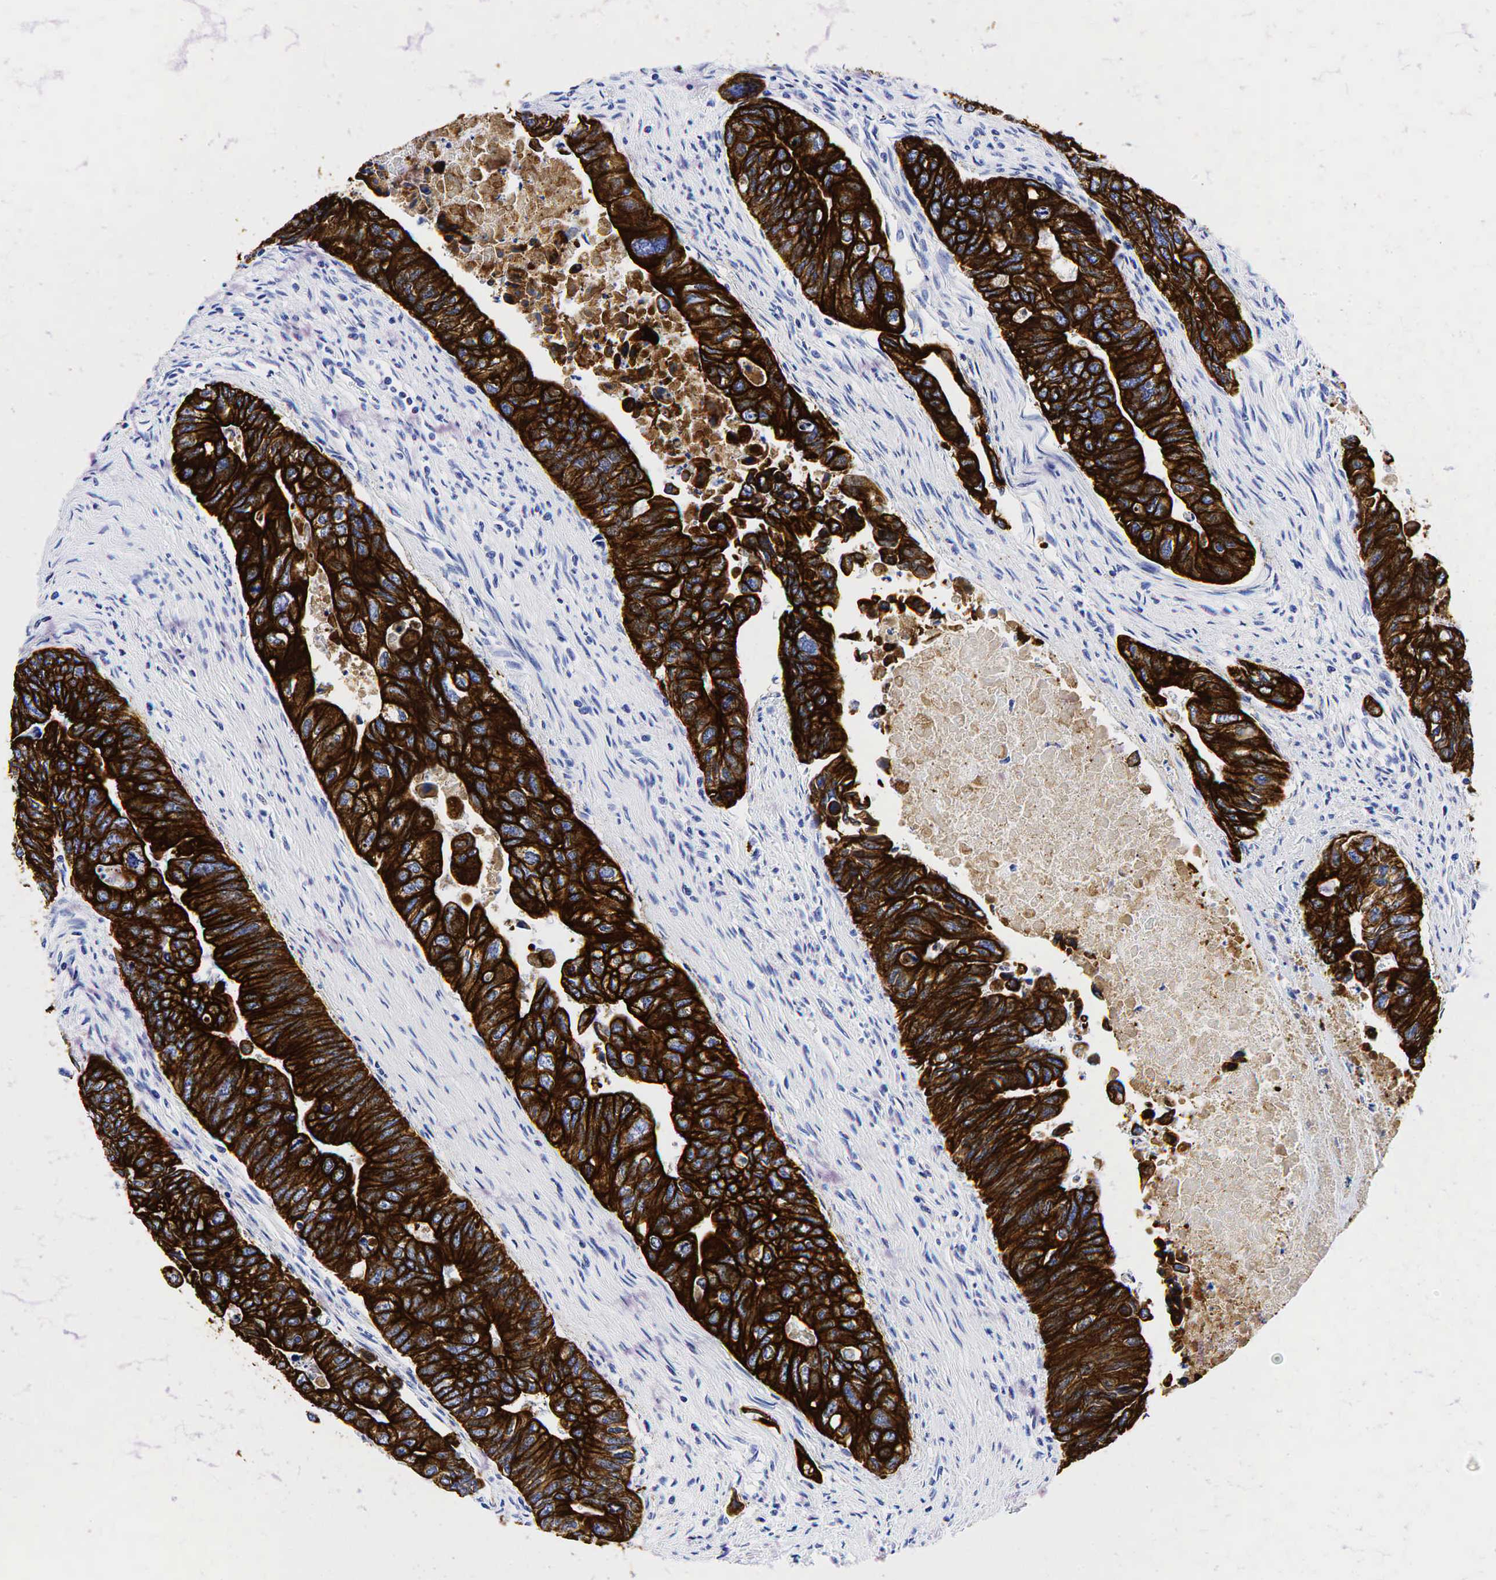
{"staining": {"intensity": "strong", "quantity": ">75%", "location": "cytoplasmic/membranous"}, "tissue": "colorectal cancer", "cell_type": "Tumor cells", "image_type": "cancer", "snomed": [{"axis": "morphology", "description": "Adenocarcinoma, NOS"}, {"axis": "topography", "description": "Colon"}], "caption": "Immunohistochemistry image of neoplastic tissue: human colorectal cancer (adenocarcinoma) stained using immunohistochemistry exhibits high levels of strong protein expression localized specifically in the cytoplasmic/membranous of tumor cells, appearing as a cytoplasmic/membranous brown color.", "gene": "KRT19", "patient": {"sex": "female", "age": 11}}